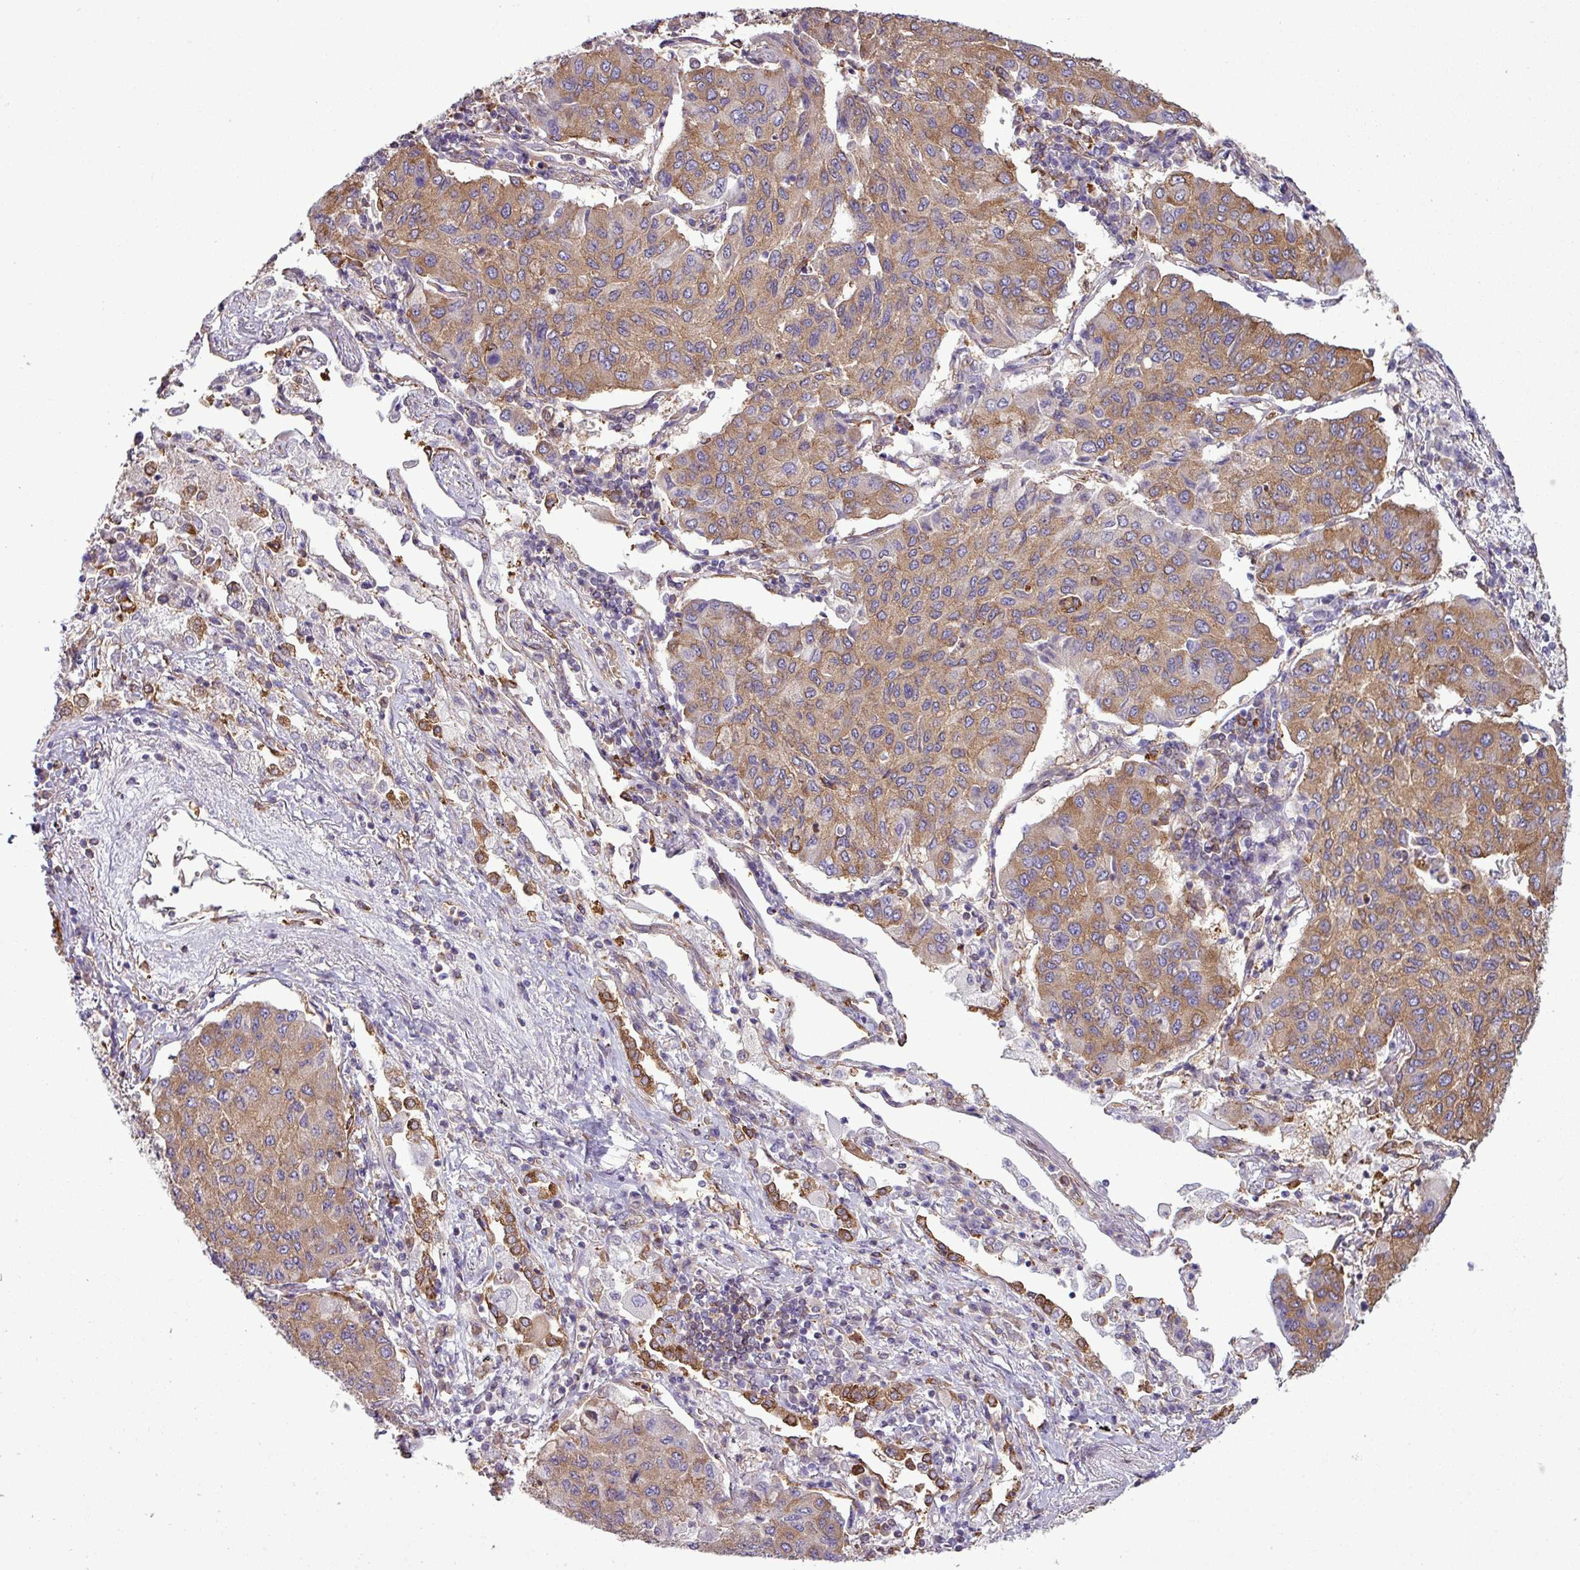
{"staining": {"intensity": "moderate", "quantity": ">75%", "location": "cytoplasmic/membranous"}, "tissue": "lung cancer", "cell_type": "Tumor cells", "image_type": "cancer", "snomed": [{"axis": "morphology", "description": "Squamous cell carcinoma, NOS"}, {"axis": "topography", "description": "Lung"}], "caption": "A high-resolution micrograph shows IHC staining of lung cancer, which displays moderate cytoplasmic/membranous expression in about >75% of tumor cells.", "gene": "PACSIN2", "patient": {"sex": "male", "age": 74}}